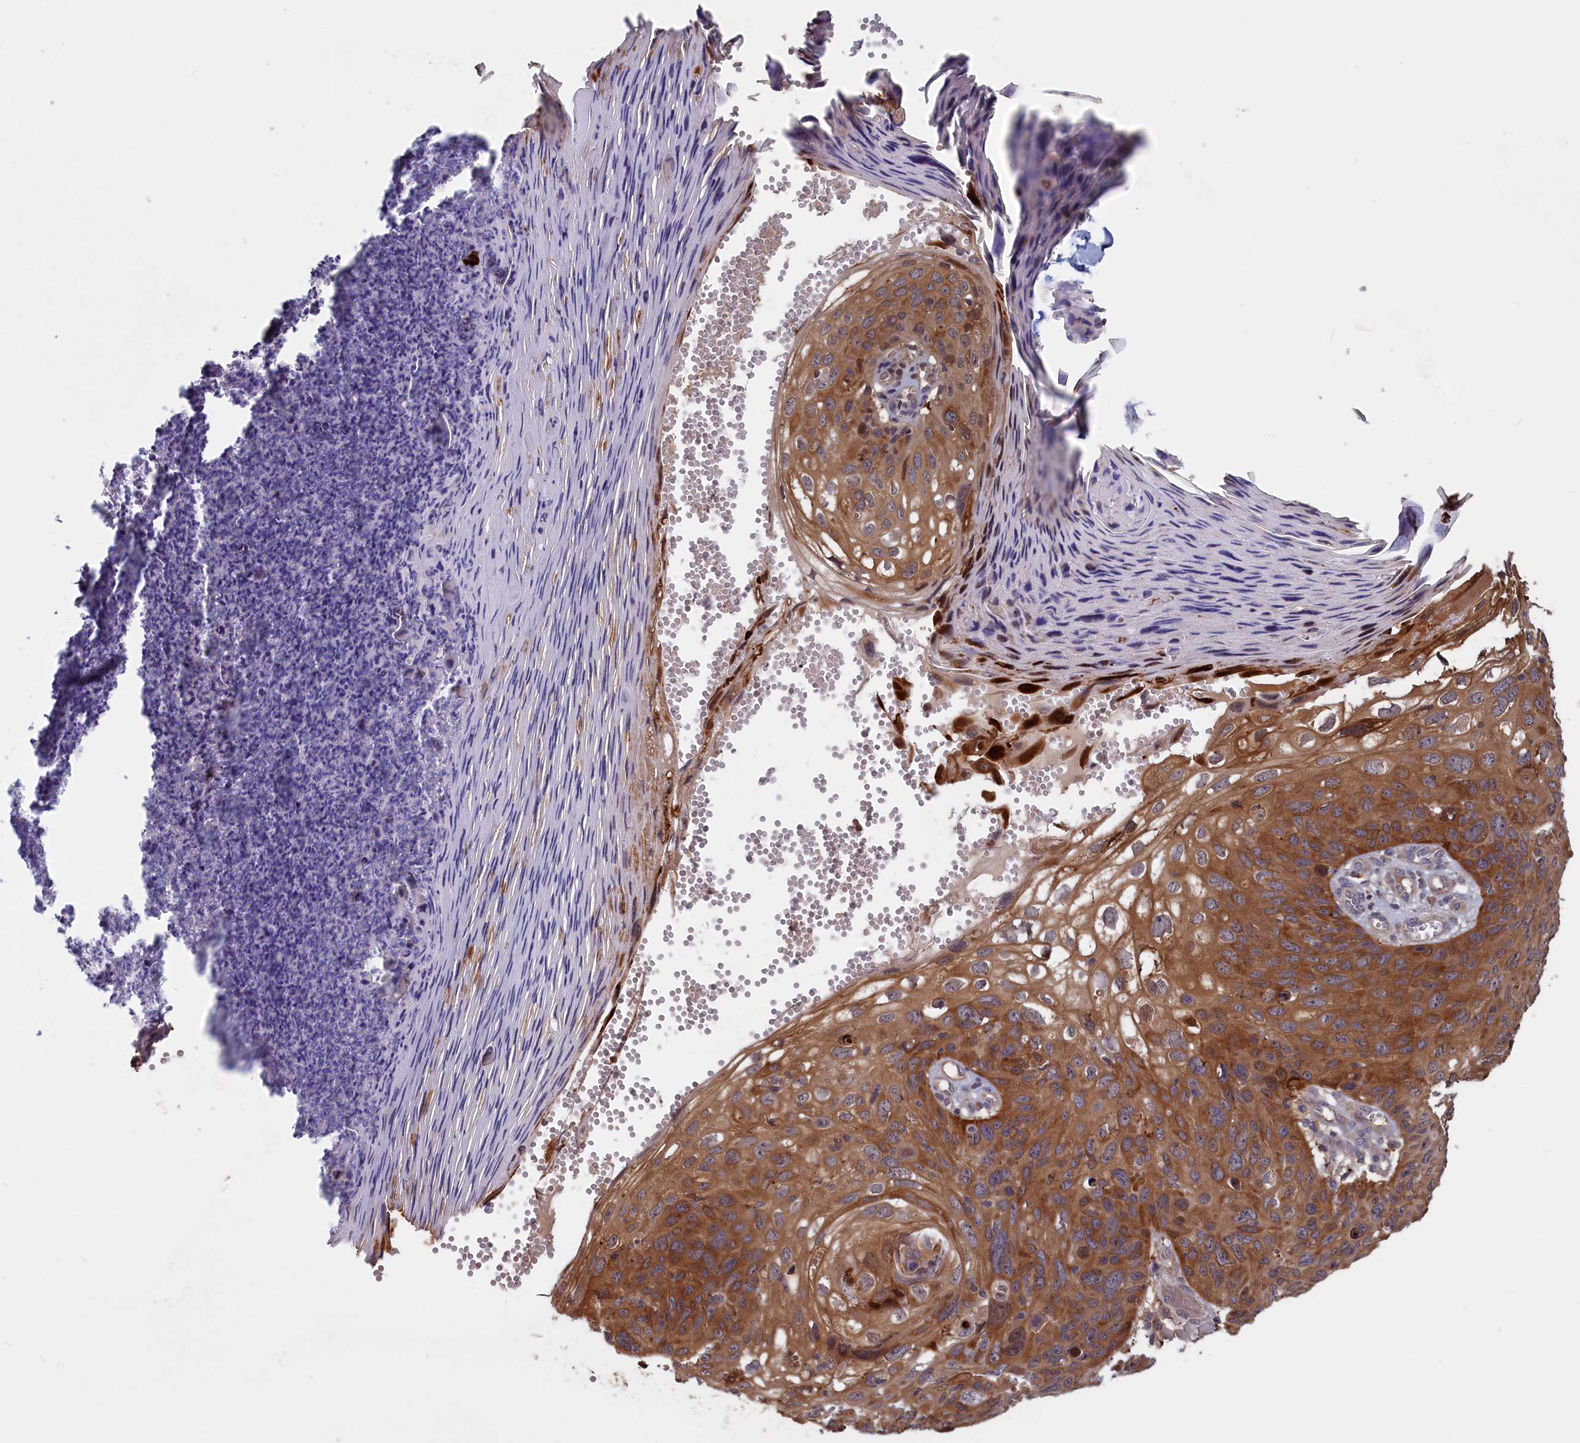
{"staining": {"intensity": "moderate", "quantity": ">75%", "location": "cytoplasmic/membranous"}, "tissue": "skin cancer", "cell_type": "Tumor cells", "image_type": "cancer", "snomed": [{"axis": "morphology", "description": "Squamous cell carcinoma, NOS"}, {"axis": "topography", "description": "Skin"}], "caption": "An immunohistochemistry (IHC) micrograph of neoplastic tissue is shown. Protein staining in brown shows moderate cytoplasmic/membranous positivity in skin cancer within tumor cells. (IHC, brightfield microscopy, high magnification).", "gene": "CACTIN", "patient": {"sex": "female", "age": 90}}